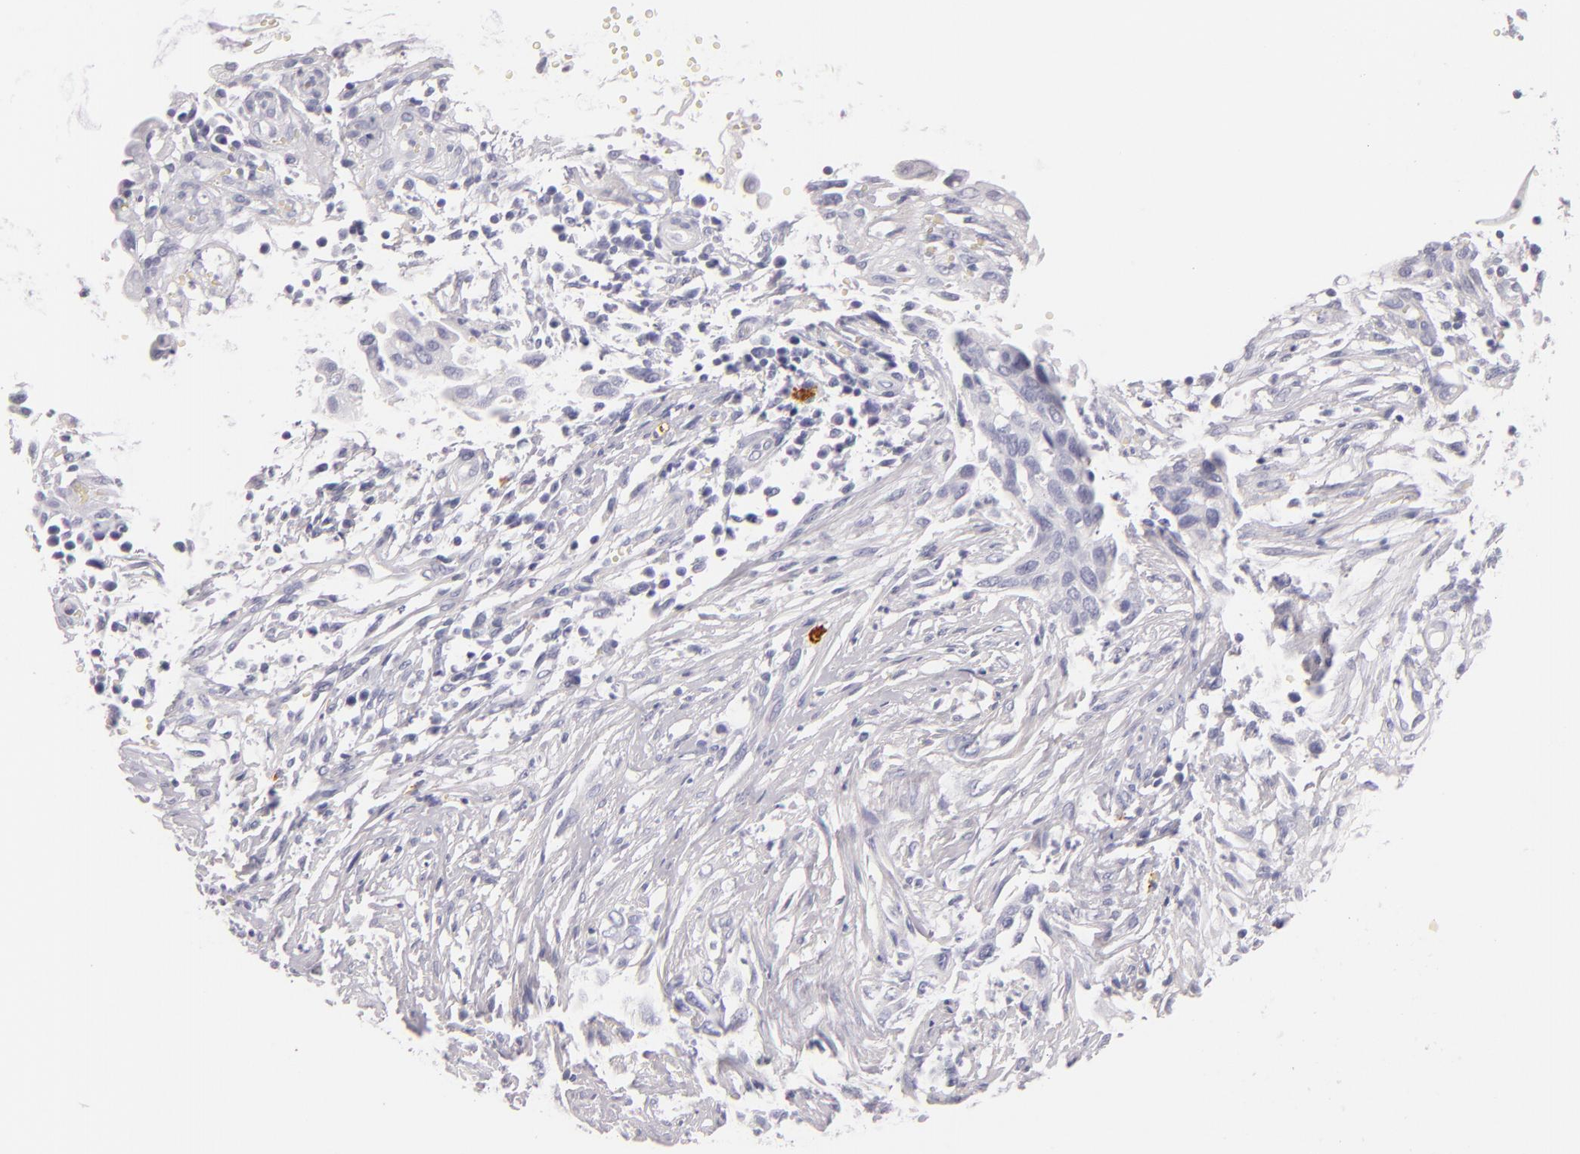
{"staining": {"intensity": "negative", "quantity": "none", "location": "none"}, "tissue": "cervical cancer", "cell_type": "Tumor cells", "image_type": "cancer", "snomed": [{"axis": "morphology", "description": "Normal tissue, NOS"}, {"axis": "morphology", "description": "Squamous cell carcinoma, NOS"}, {"axis": "topography", "description": "Cervix"}], "caption": "Human squamous cell carcinoma (cervical) stained for a protein using immunohistochemistry (IHC) exhibits no expression in tumor cells.", "gene": "TPSD1", "patient": {"sex": "female", "age": 45}}